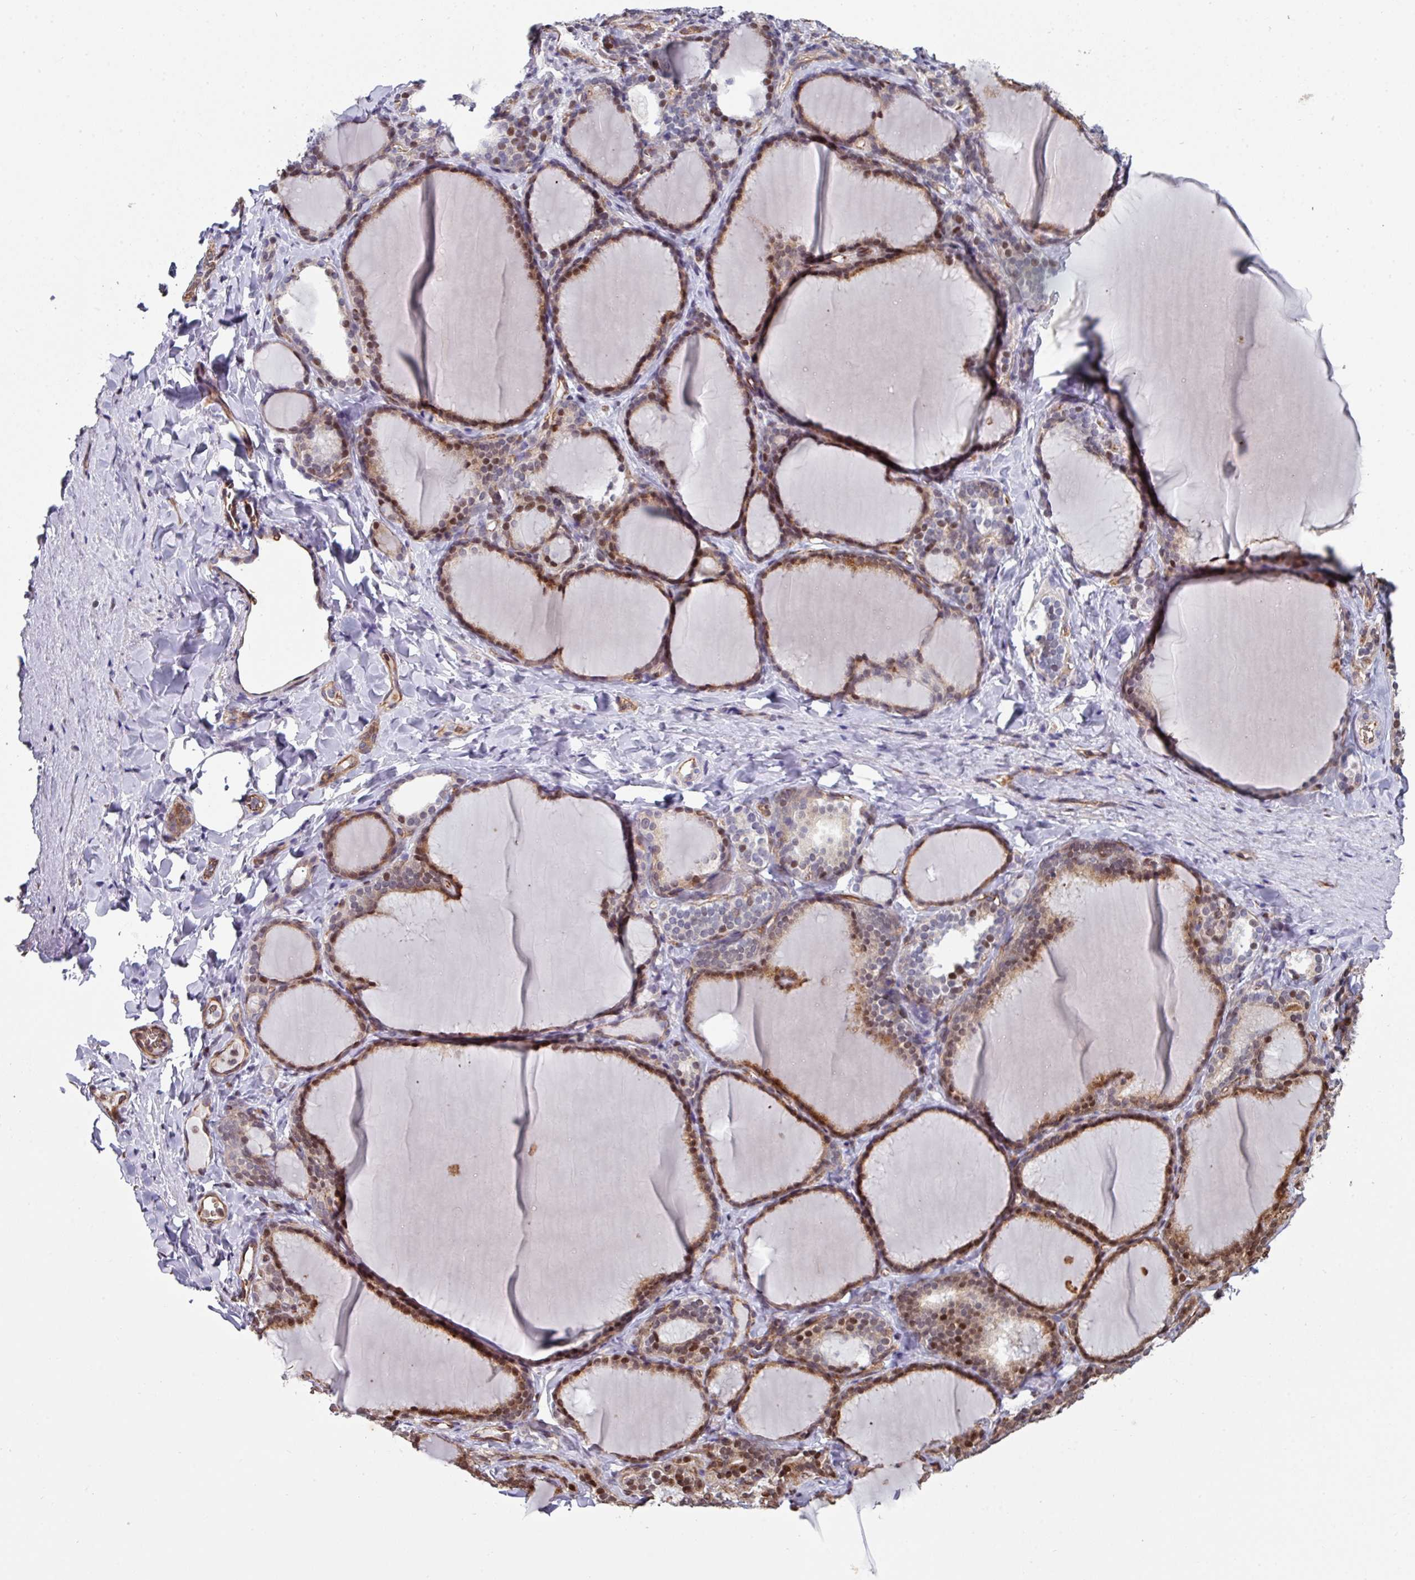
{"staining": {"intensity": "moderate", "quantity": "25%-75%", "location": "cytoplasmic/membranous"}, "tissue": "thyroid gland", "cell_type": "Glandular cells", "image_type": "normal", "snomed": [{"axis": "morphology", "description": "Normal tissue, NOS"}, {"axis": "topography", "description": "Thyroid gland"}], "caption": "The micrograph shows a brown stain indicating the presence of a protein in the cytoplasmic/membranous of glandular cells in thyroid gland.", "gene": "ANO9", "patient": {"sex": "female", "age": 31}}